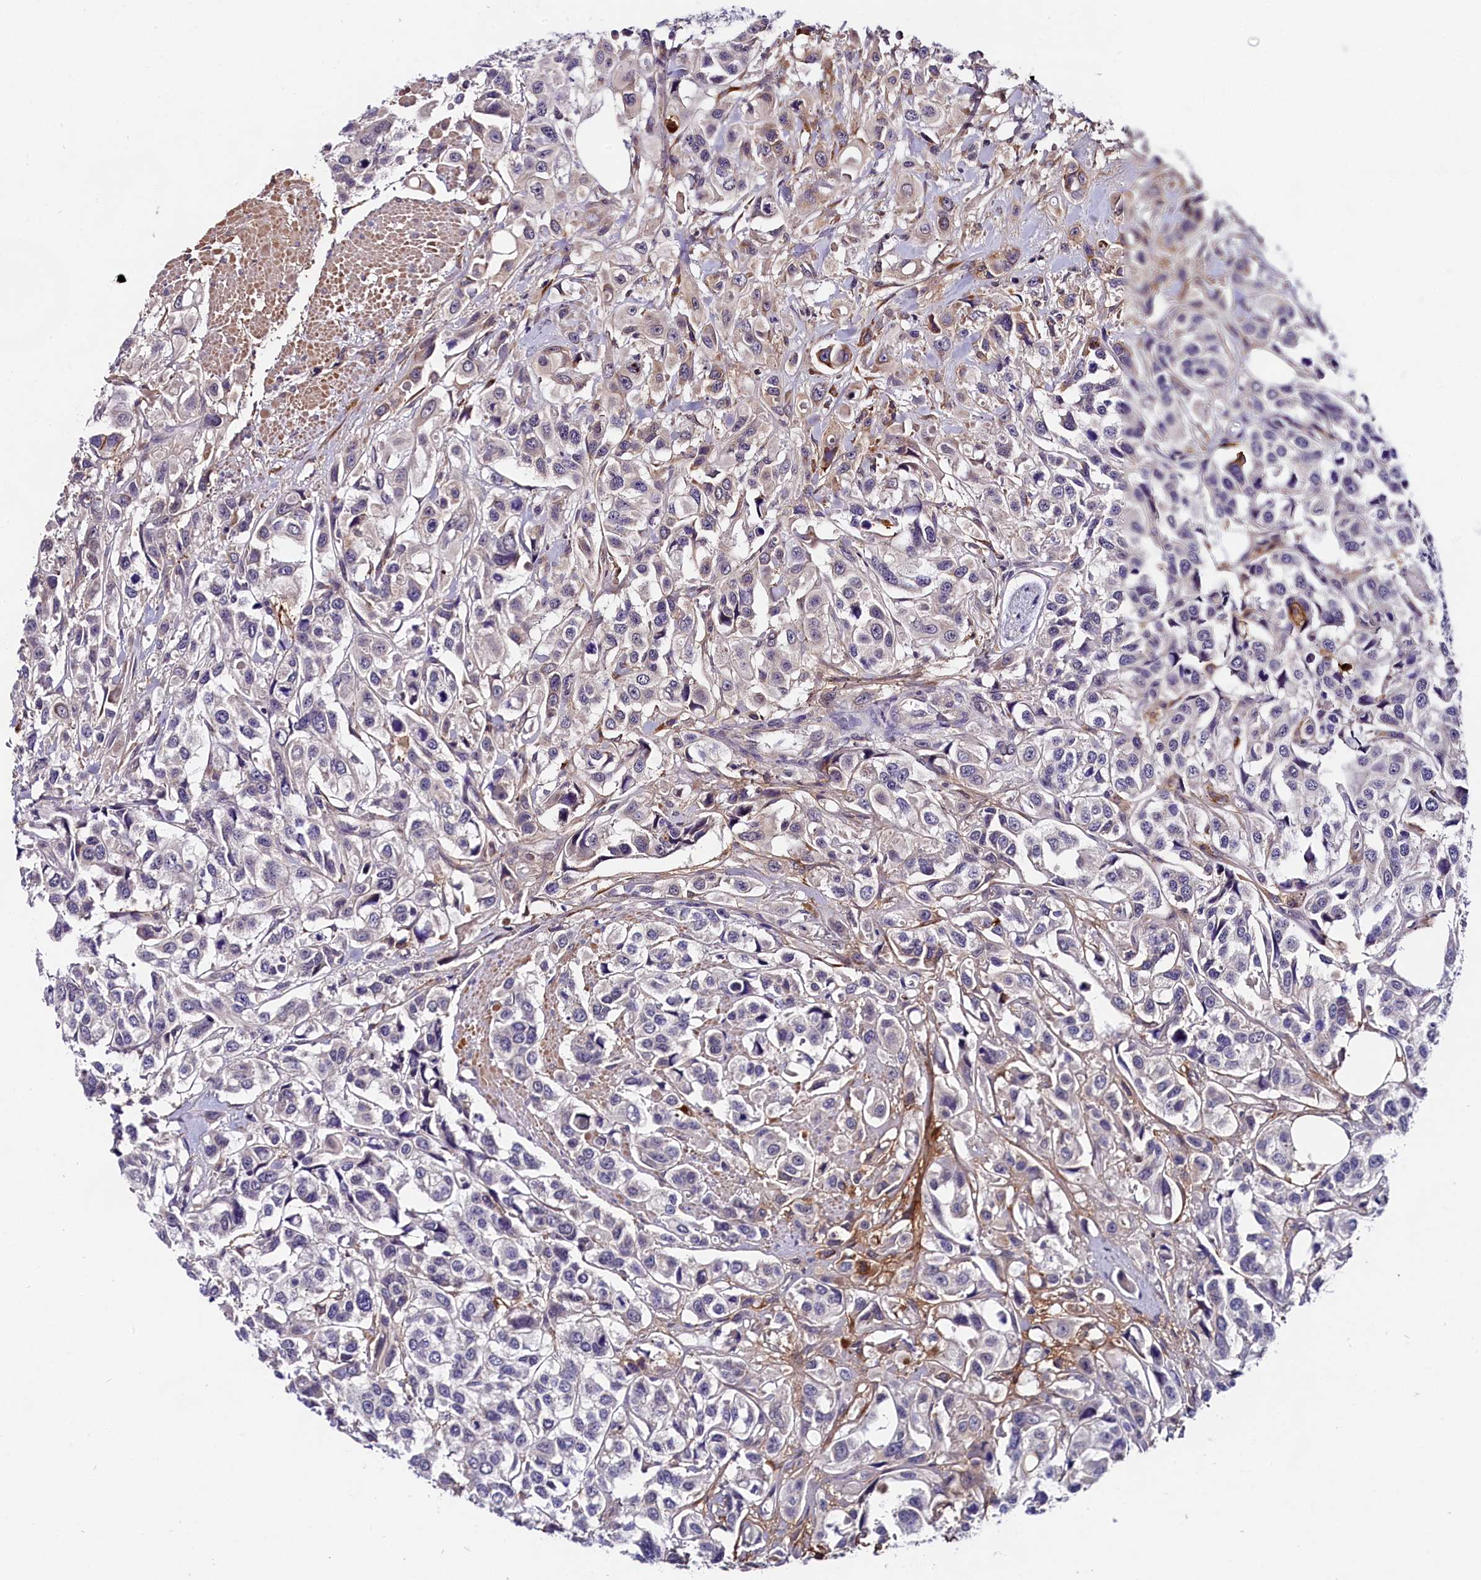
{"staining": {"intensity": "negative", "quantity": "none", "location": "none"}, "tissue": "urothelial cancer", "cell_type": "Tumor cells", "image_type": "cancer", "snomed": [{"axis": "morphology", "description": "Urothelial carcinoma, High grade"}, {"axis": "topography", "description": "Urinary bladder"}], "caption": "Urothelial carcinoma (high-grade) was stained to show a protein in brown. There is no significant expression in tumor cells.", "gene": "OAS3", "patient": {"sex": "male", "age": 67}}